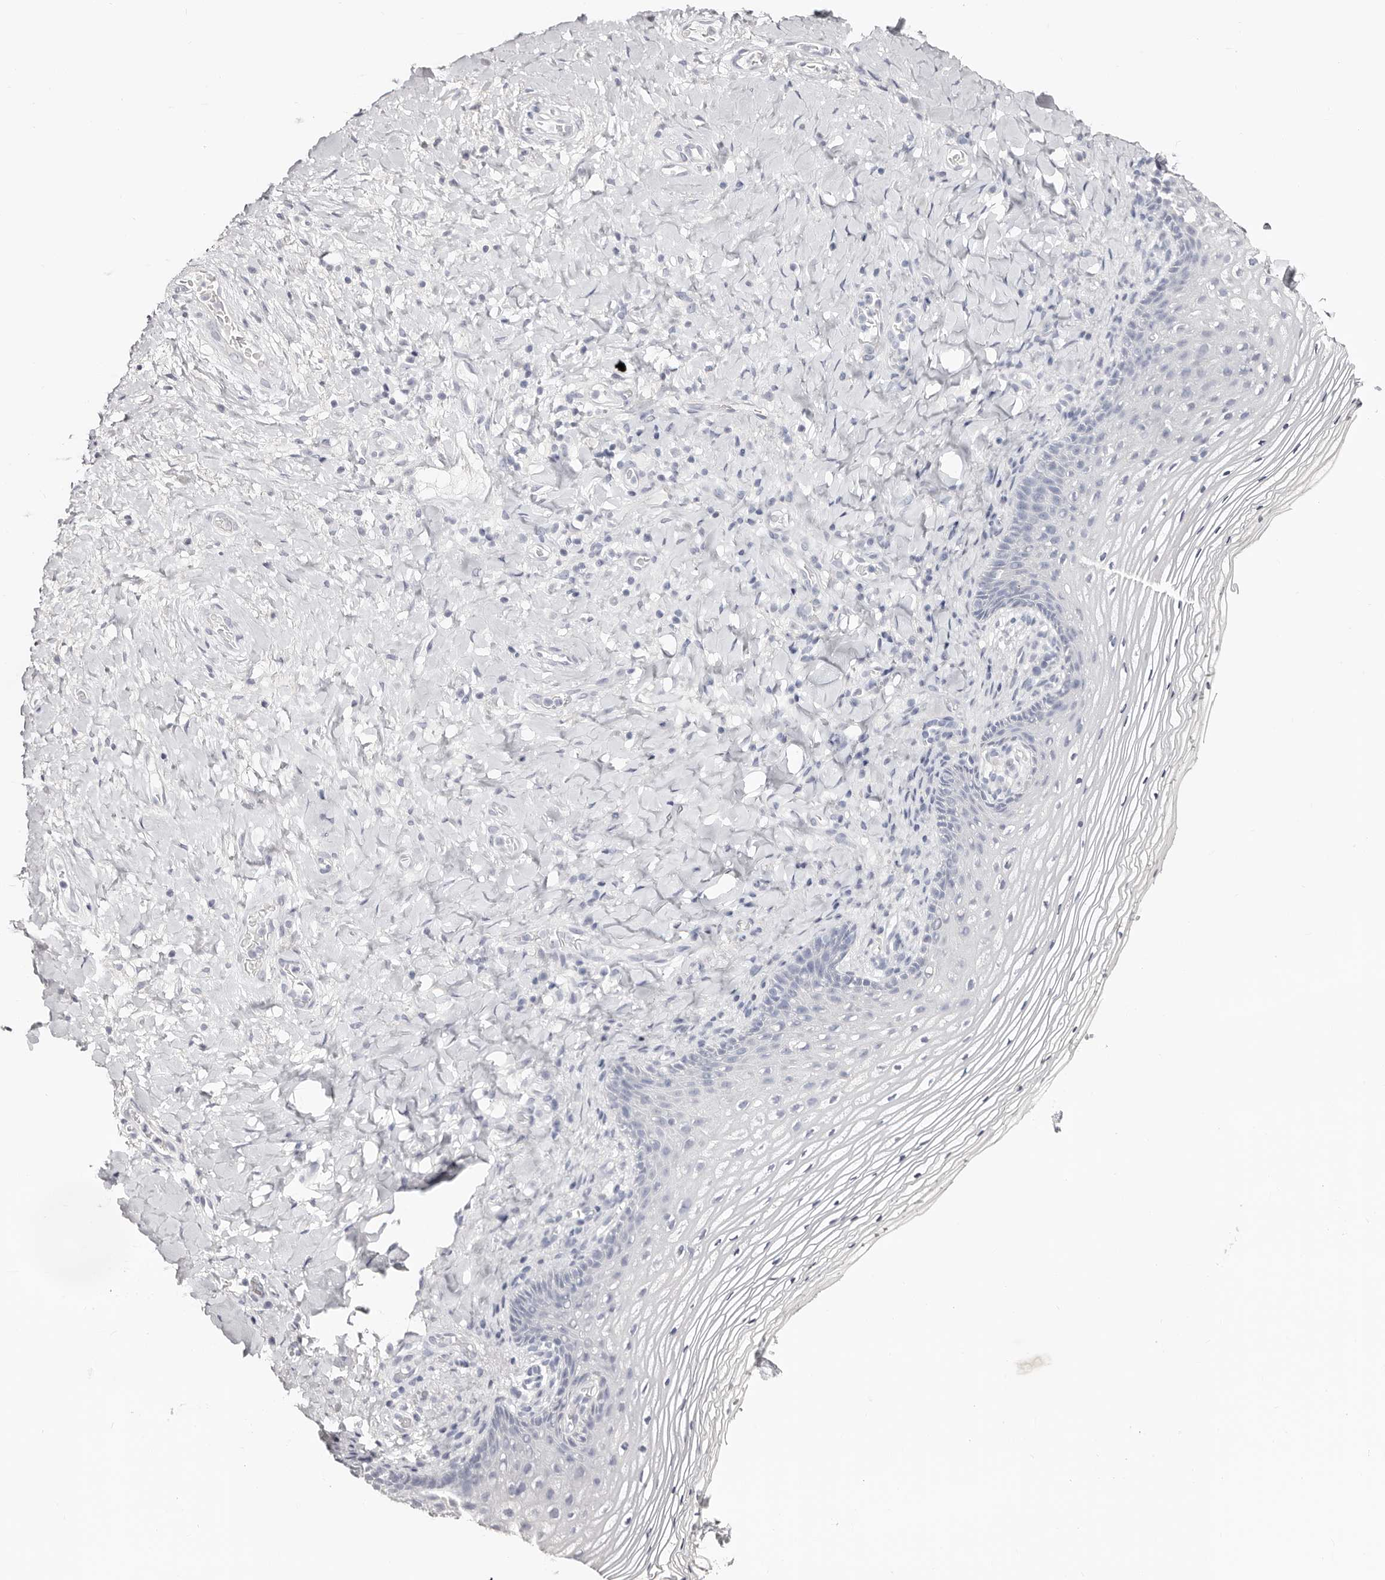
{"staining": {"intensity": "negative", "quantity": "none", "location": "none"}, "tissue": "vagina", "cell_type": "Squamous epithelial cells", "image_type": "normal", "snomed": [{"axis": "morphology", "description": "Normal tissue, NOS"}, {"axis": "topography", "description": "Vagina"}], "caption": "Immunohistochemistry (IHC) micrograph of normal vagina: vagina stained with DAB (3,3'-diaminobenzidine) reveals no significant protein expression in squamous epithelial cells. (DAB immunohistochemistry (IHC) with hematoxylin counter stain).", "gene": "AKNAD1", "patient": {"sex": "female", "age": 60}}